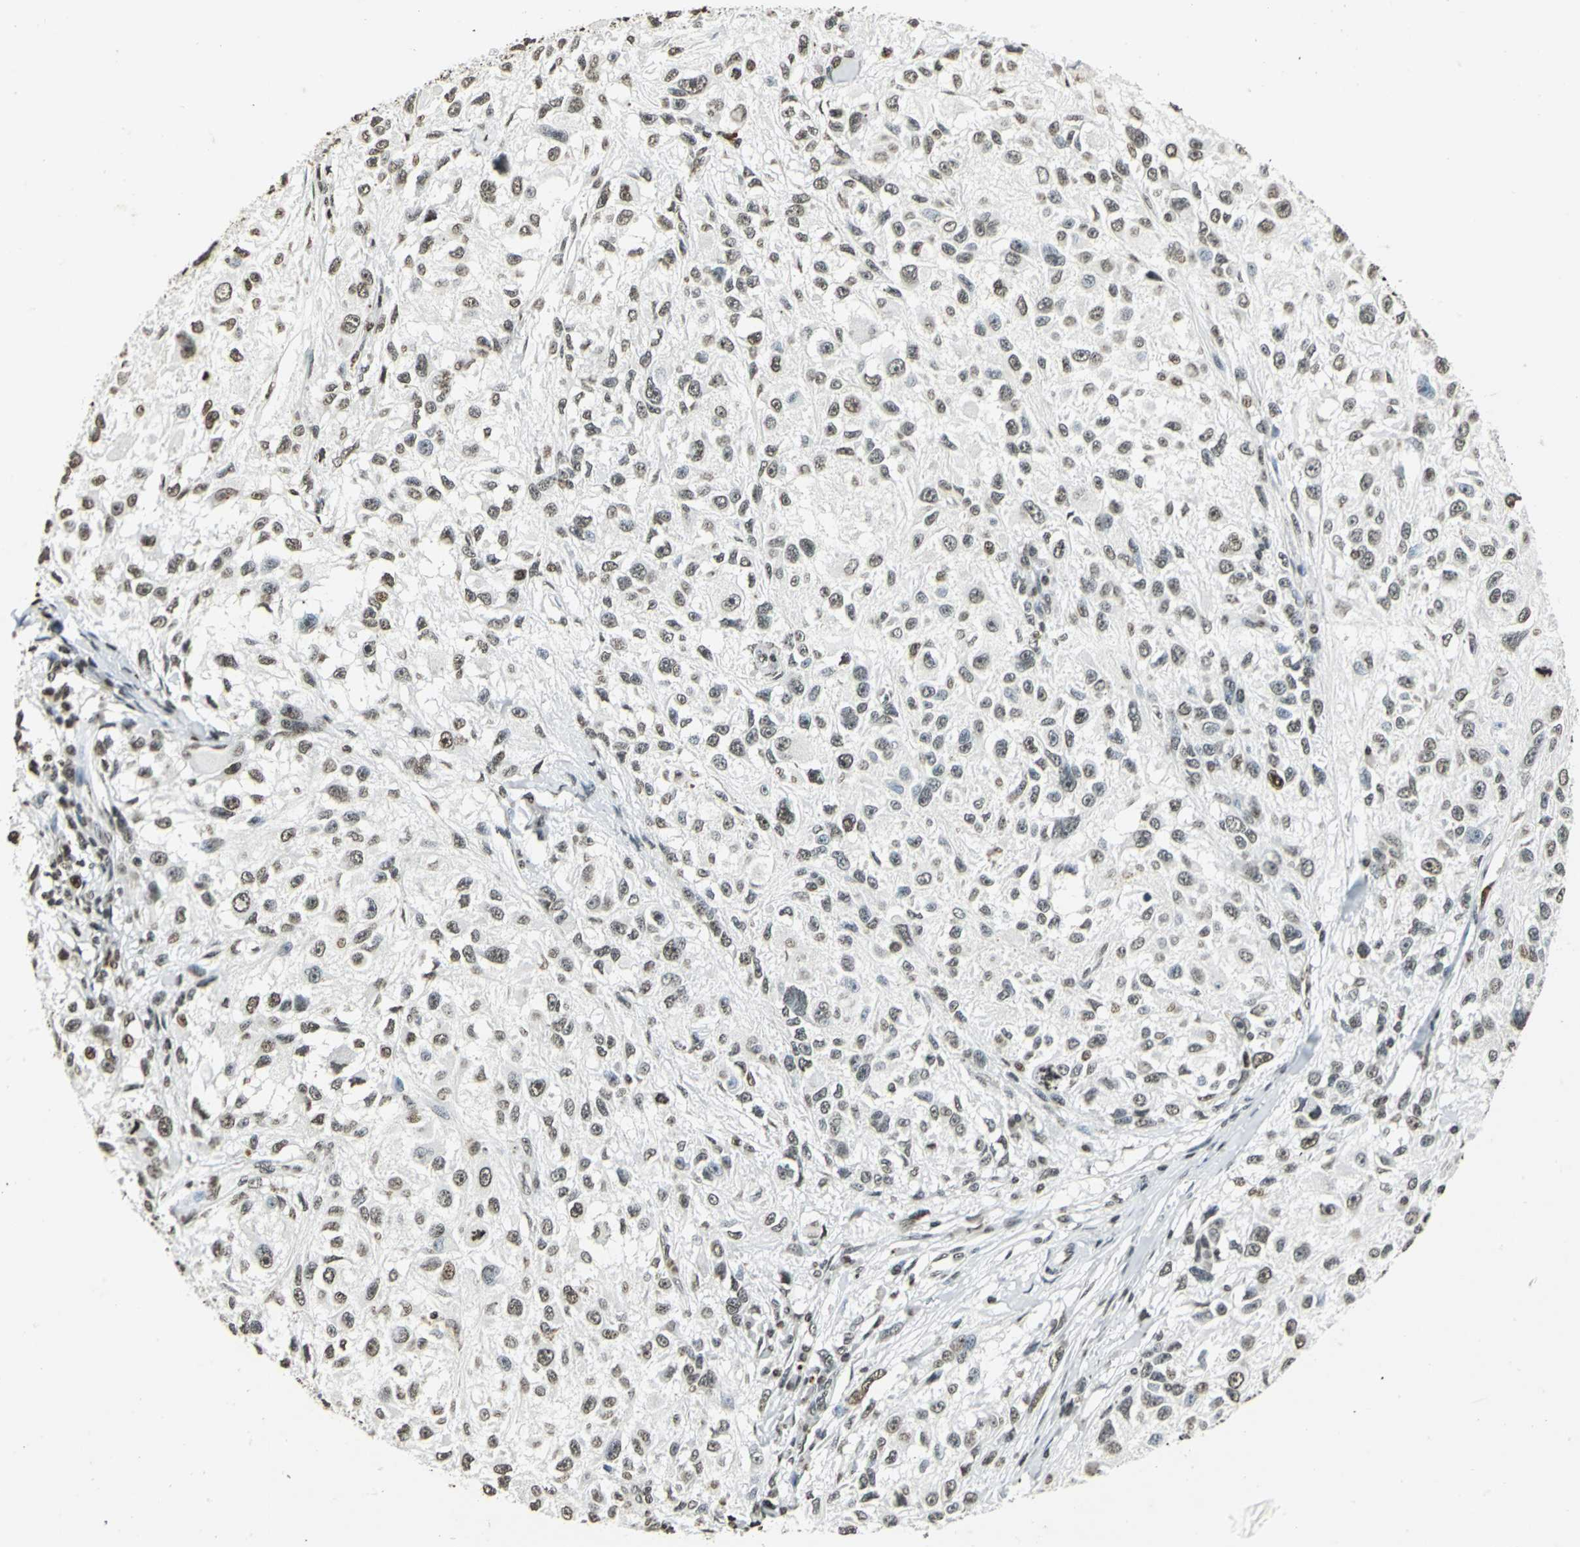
{"staining": {"intensity": "moderate", "quantity": ">75%", "location": "nuclear"}, "tissue": "melanoma", "cell_type": "Tumor cells", "image_type": "cancer", "snomed": [{"axis": "morphology", "description": "Necrosis, NOS"}, {"axis": "morphology", "description": "Malignant melanoma, NOS"}, {"axis": "topography", "description": "Skin"}], "caption": "Moderate nuclear protein positivity is appreciated in approximately >75% of tumor cells in malignant melanoma.", "gene": "MCM4", "patient": {"sex": "female", "age": 87}}